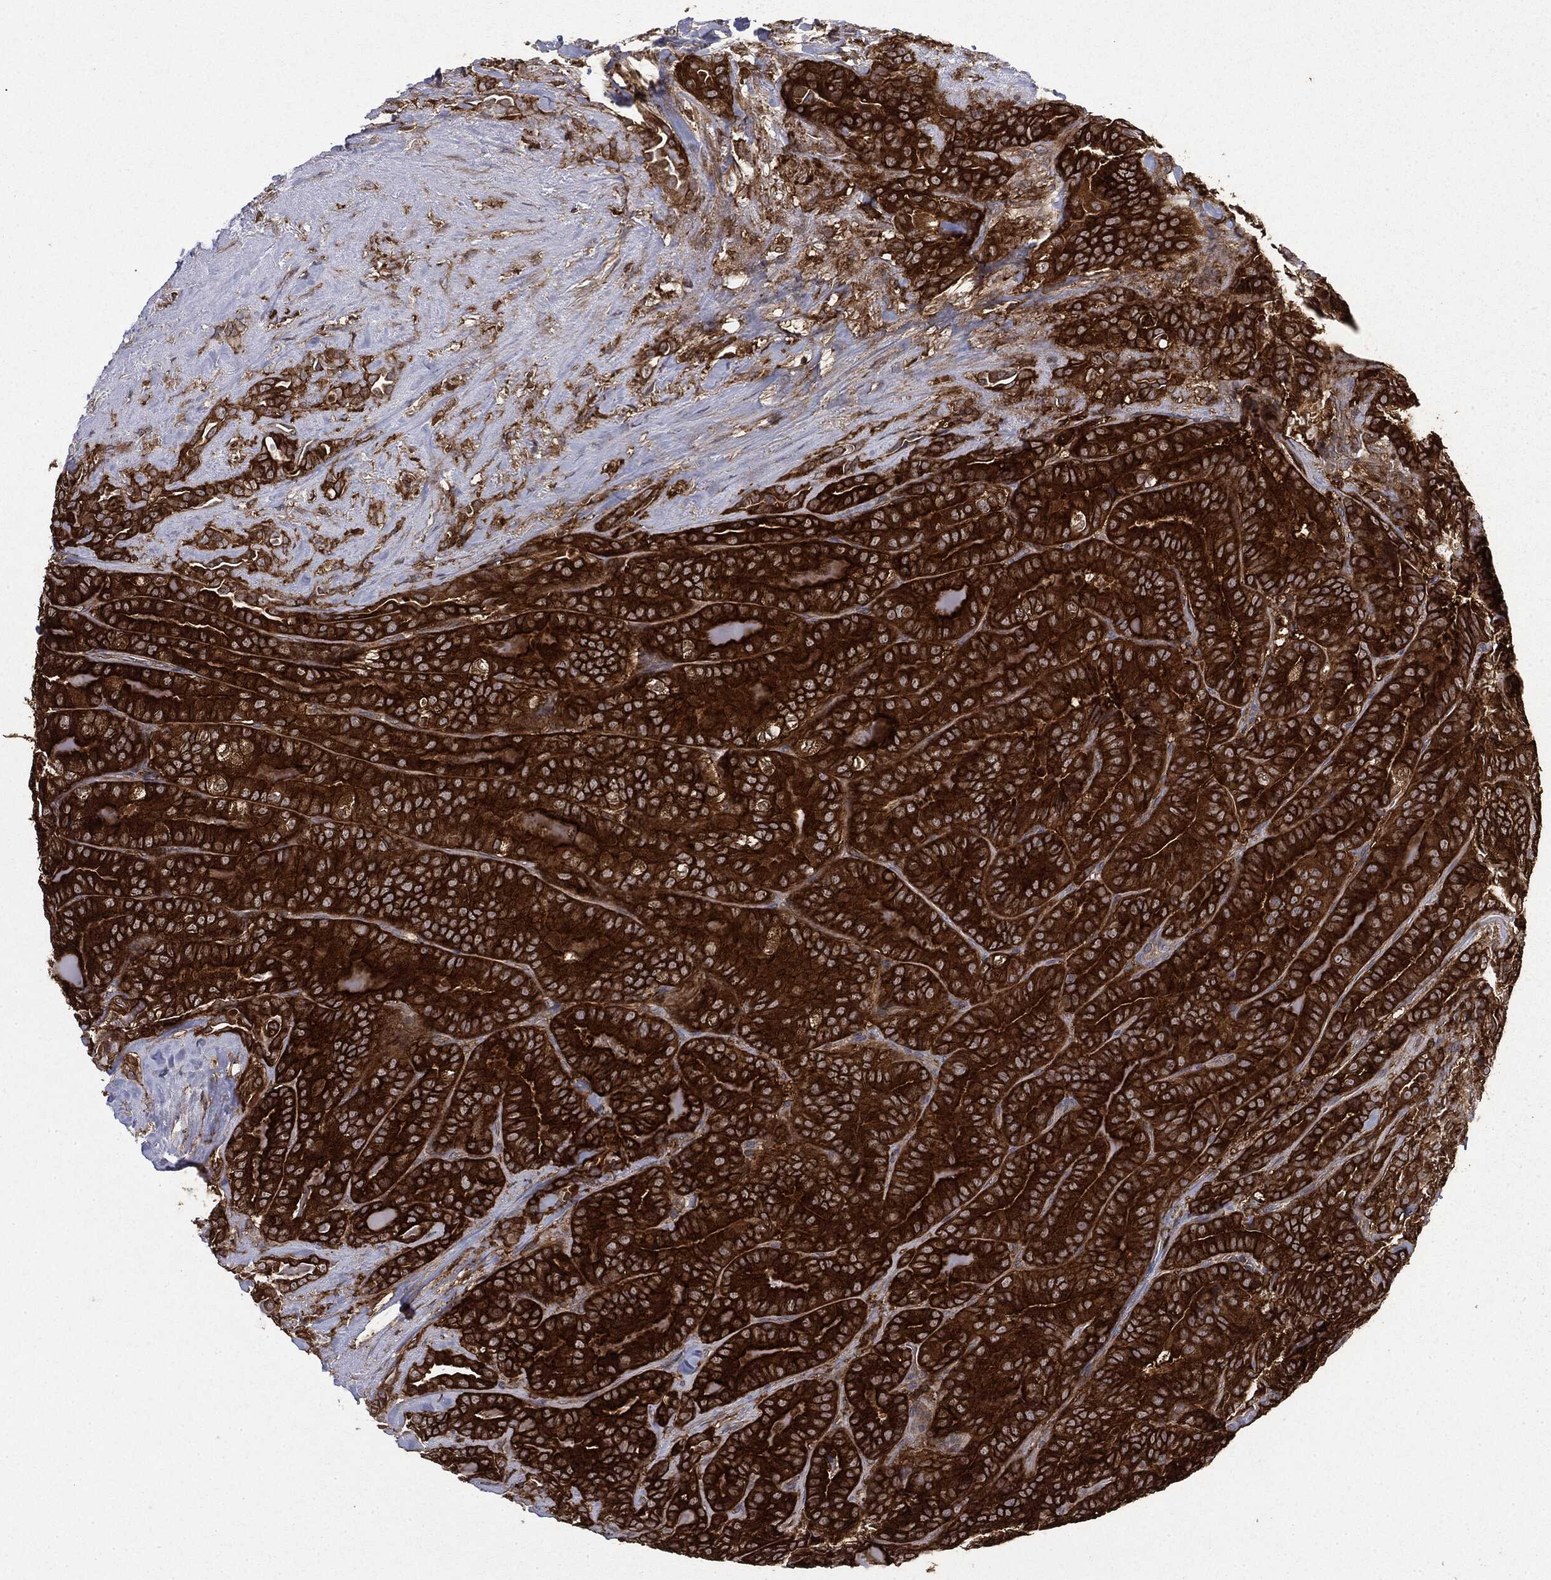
{"staining": {"intensity": "strong", "quantity": ">75%", "location": "cytoplasmic/membranous"}, "tissue": "thyroid cancer", "cell_type": "Tumor cells", "image_type": "cancer", "snomed": [{"axis": "morphology", "description": "Papillary adenocarcinoma, NOS"}, {"axis": "topography", "description": "Thyroid gland"}], "caption": "Immunohistochemical staining of thyroid papillary adenocarcinoma exhibits high levels of strong cytoplasmic/membranous protein positivity in approximately >75% of tumor cells.", "gene": "SNX5", "patient": {"sex": "male", "age": 61}}